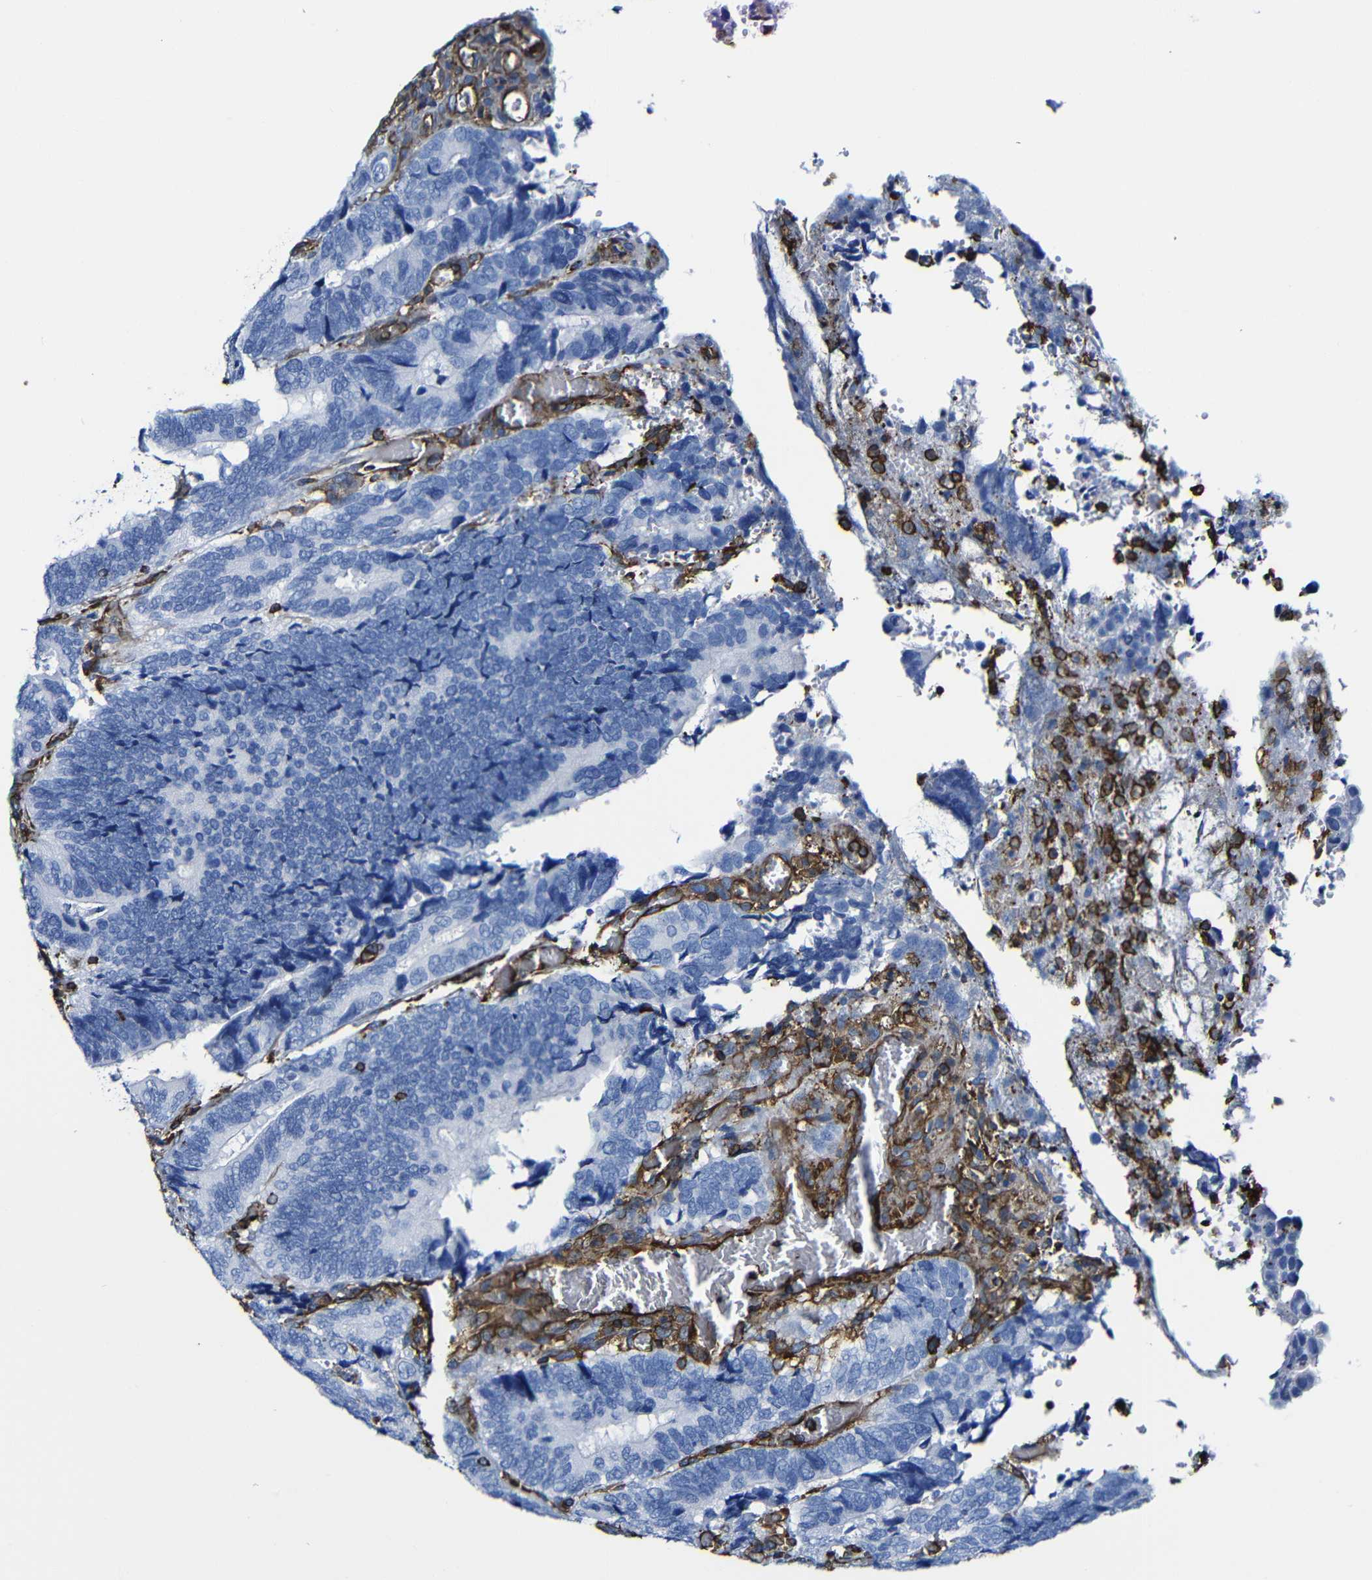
{"staining": {"intensity": "negative", "quantity": "none", "location": "none"}, "tissue": "colorectal cancer", "cell_type": "Tumor cells", "image_type": "cancer", "snomed": [{"axis": "morphology", "description": "Adenocarcinoma, NOS"}, {"axis": "topography", "description": "Colon"}], "caption": "There is no significant expression in tumor cells of colorectal cancer (adenocarcinoma).", "gene": "MSN", "patient": {"sex": "male", "age": 72}}